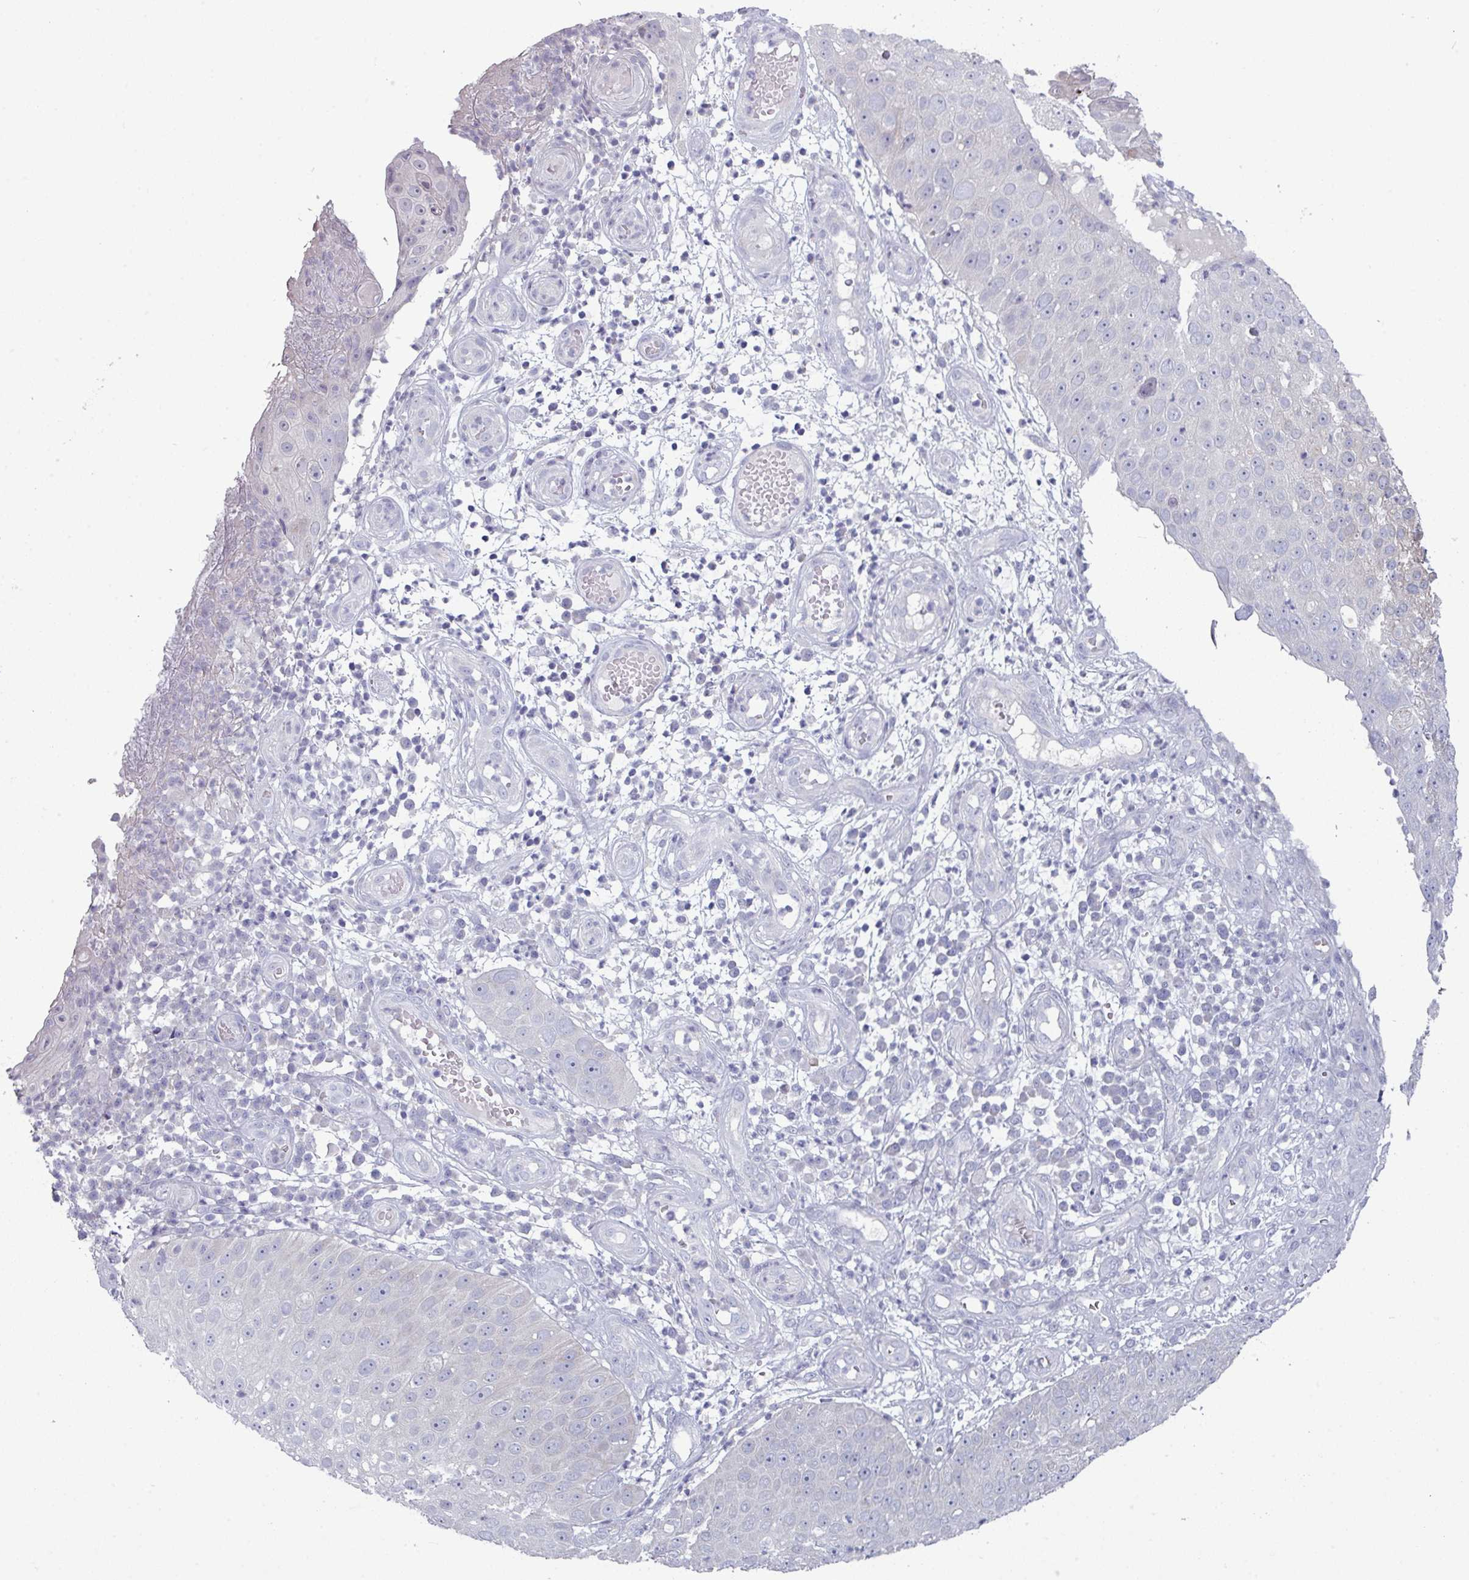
{"staining": {"intensity": "negative", "quantity": "none", "location": "none"}, "tissue": "skin cancer", "cell_type": "Tumor cells", "image_type": "cancer", "snomed": [{"axis": "morphology", "description": "Squamous cell carcinoma, NOS"}, {"axis": "topography", "description": "Skin"}], "caption": "This is a photomicrograph of IHC staining of skin cancer (squamous cell carcinoma), which shows no expression in tumor cells.", "gene": "ZNF615", "patient": {"sex": "male", "age": 71}}